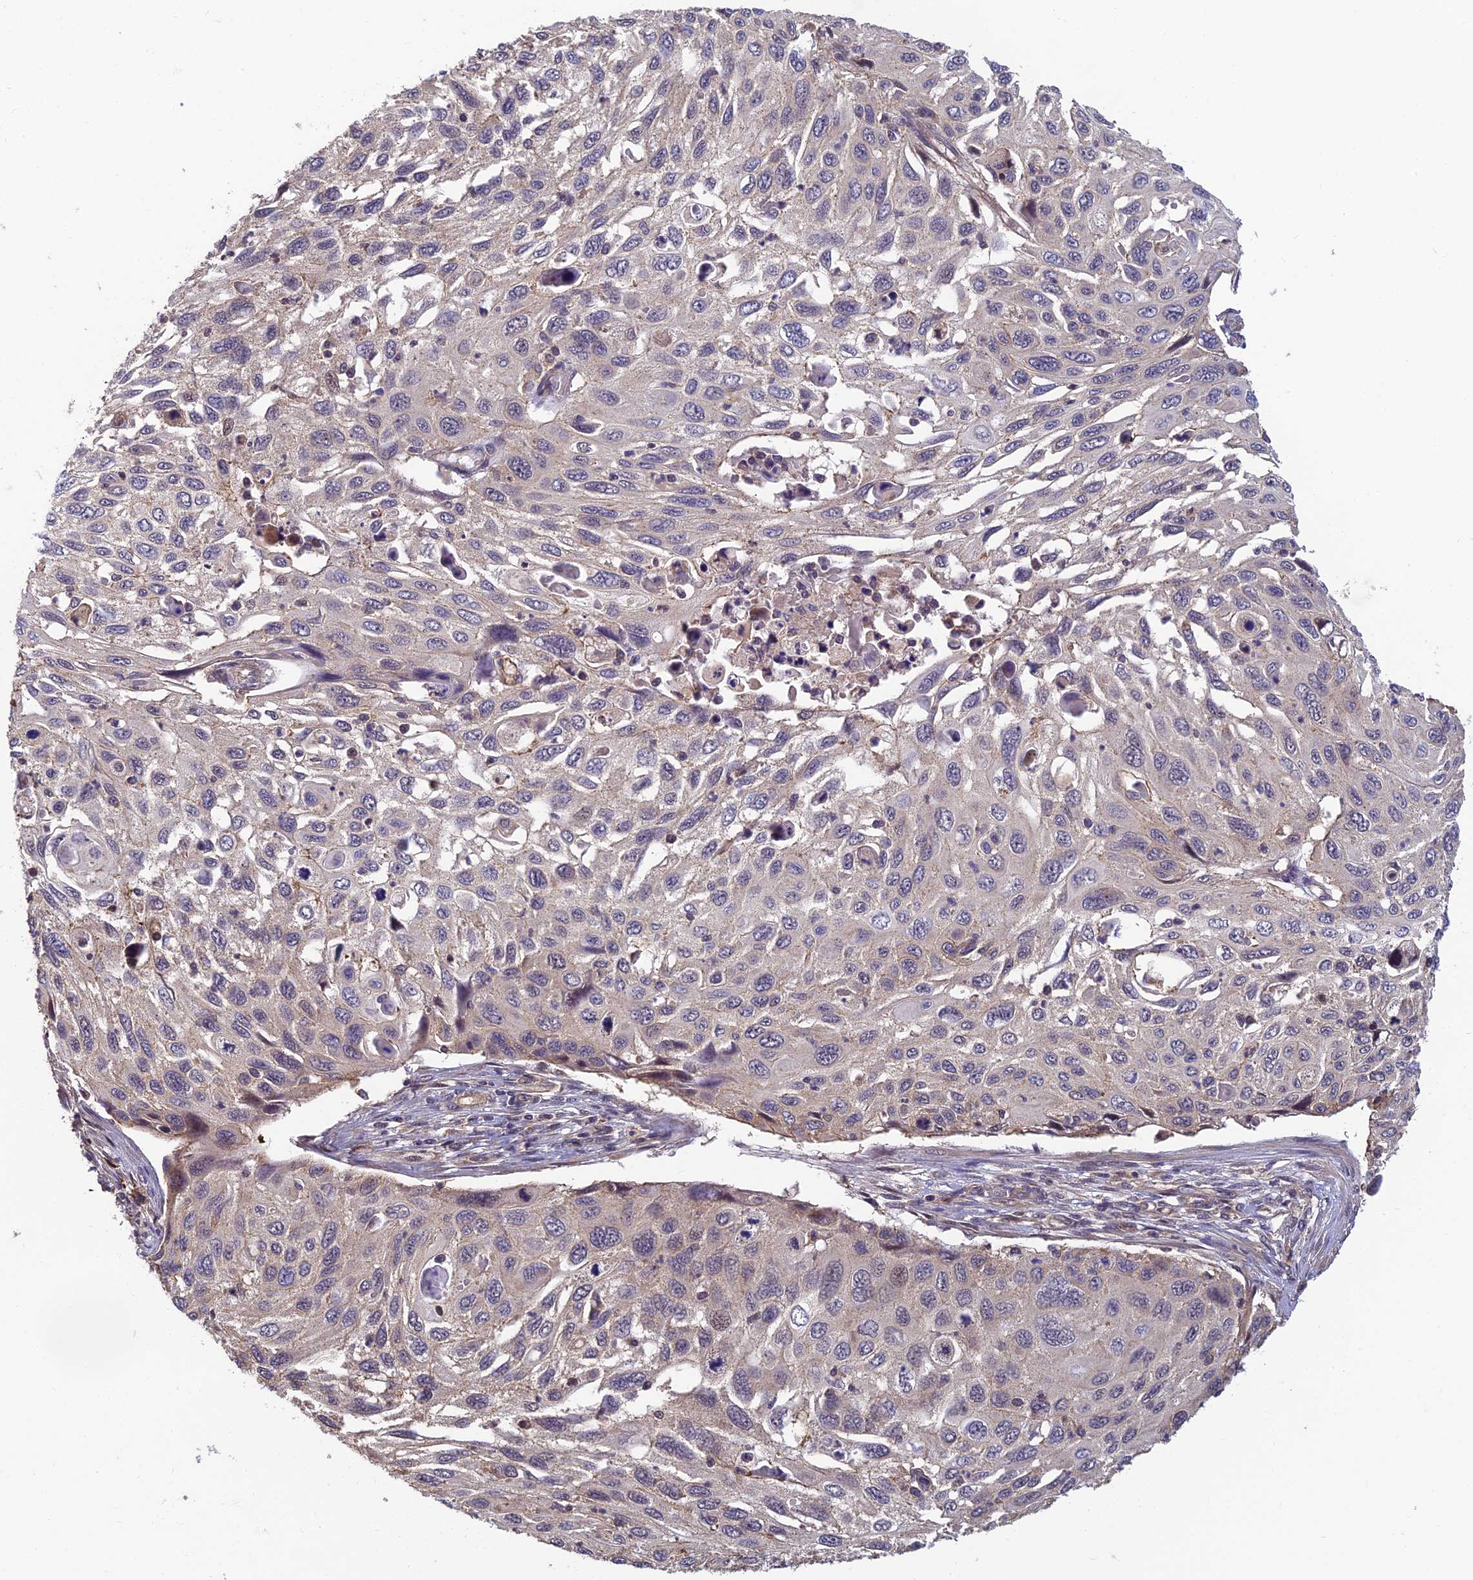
{"staining": {"intensity": "negative", "quantity": "none", "location": "none"}, "tissue": "cervical cancer", "cell_type": "Tumor cells", "image_type": "cancer", "snomed": [{"axis": "morphology", "description": "Squamous cell carcinoma, NOS"}, {"axis": "topography", "description": "Cervix"}], "caption": "Micrograph shows no significant protein staining in tumor cells of cervical cancer.", "gene": "PIKFYVE", "patient": {"sex": "female", "age": 70}}